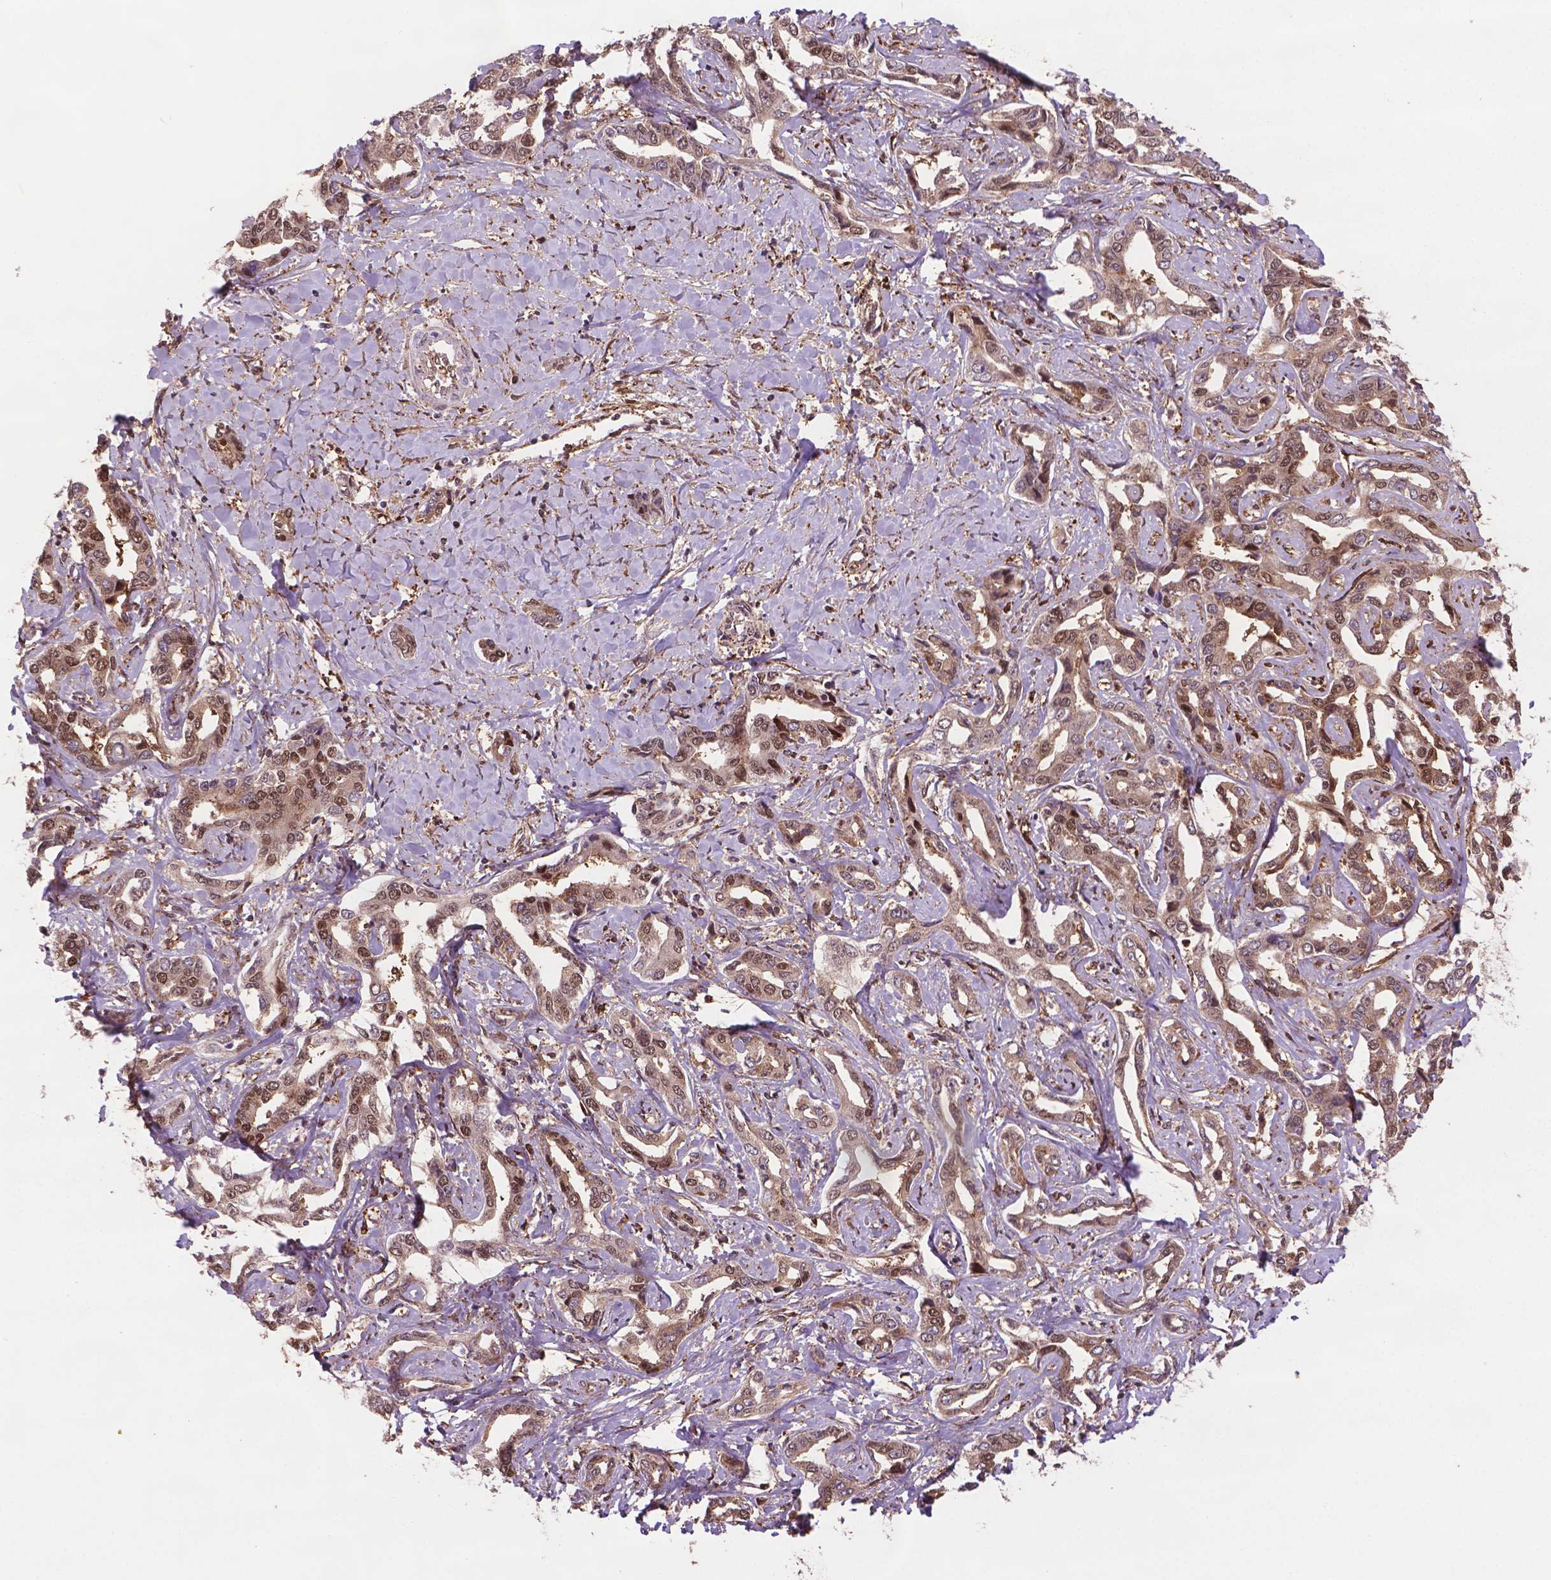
{"staining": {"intensity": "moderate", "quantity": "<25%", "location": "cytoplasmic/membranous,nuclear"}, "tissue": "liver cancer", "cell_type": "Tumor cells", "image_type": "cancer", "snomed": [{"axis": "morphology", "description": "Cholangiocarcinoma"}, {"axis": "topography", "description": "Liver"}], "caption": "Protein expression analysis of human liver cholangiocarcinoma reveals moderate cytoplasmic/membranous and nuclear expression in approximately <25% of tumor cells.", "gene": "PLIN3", "patient": {"sex": "male", "age": 59}}